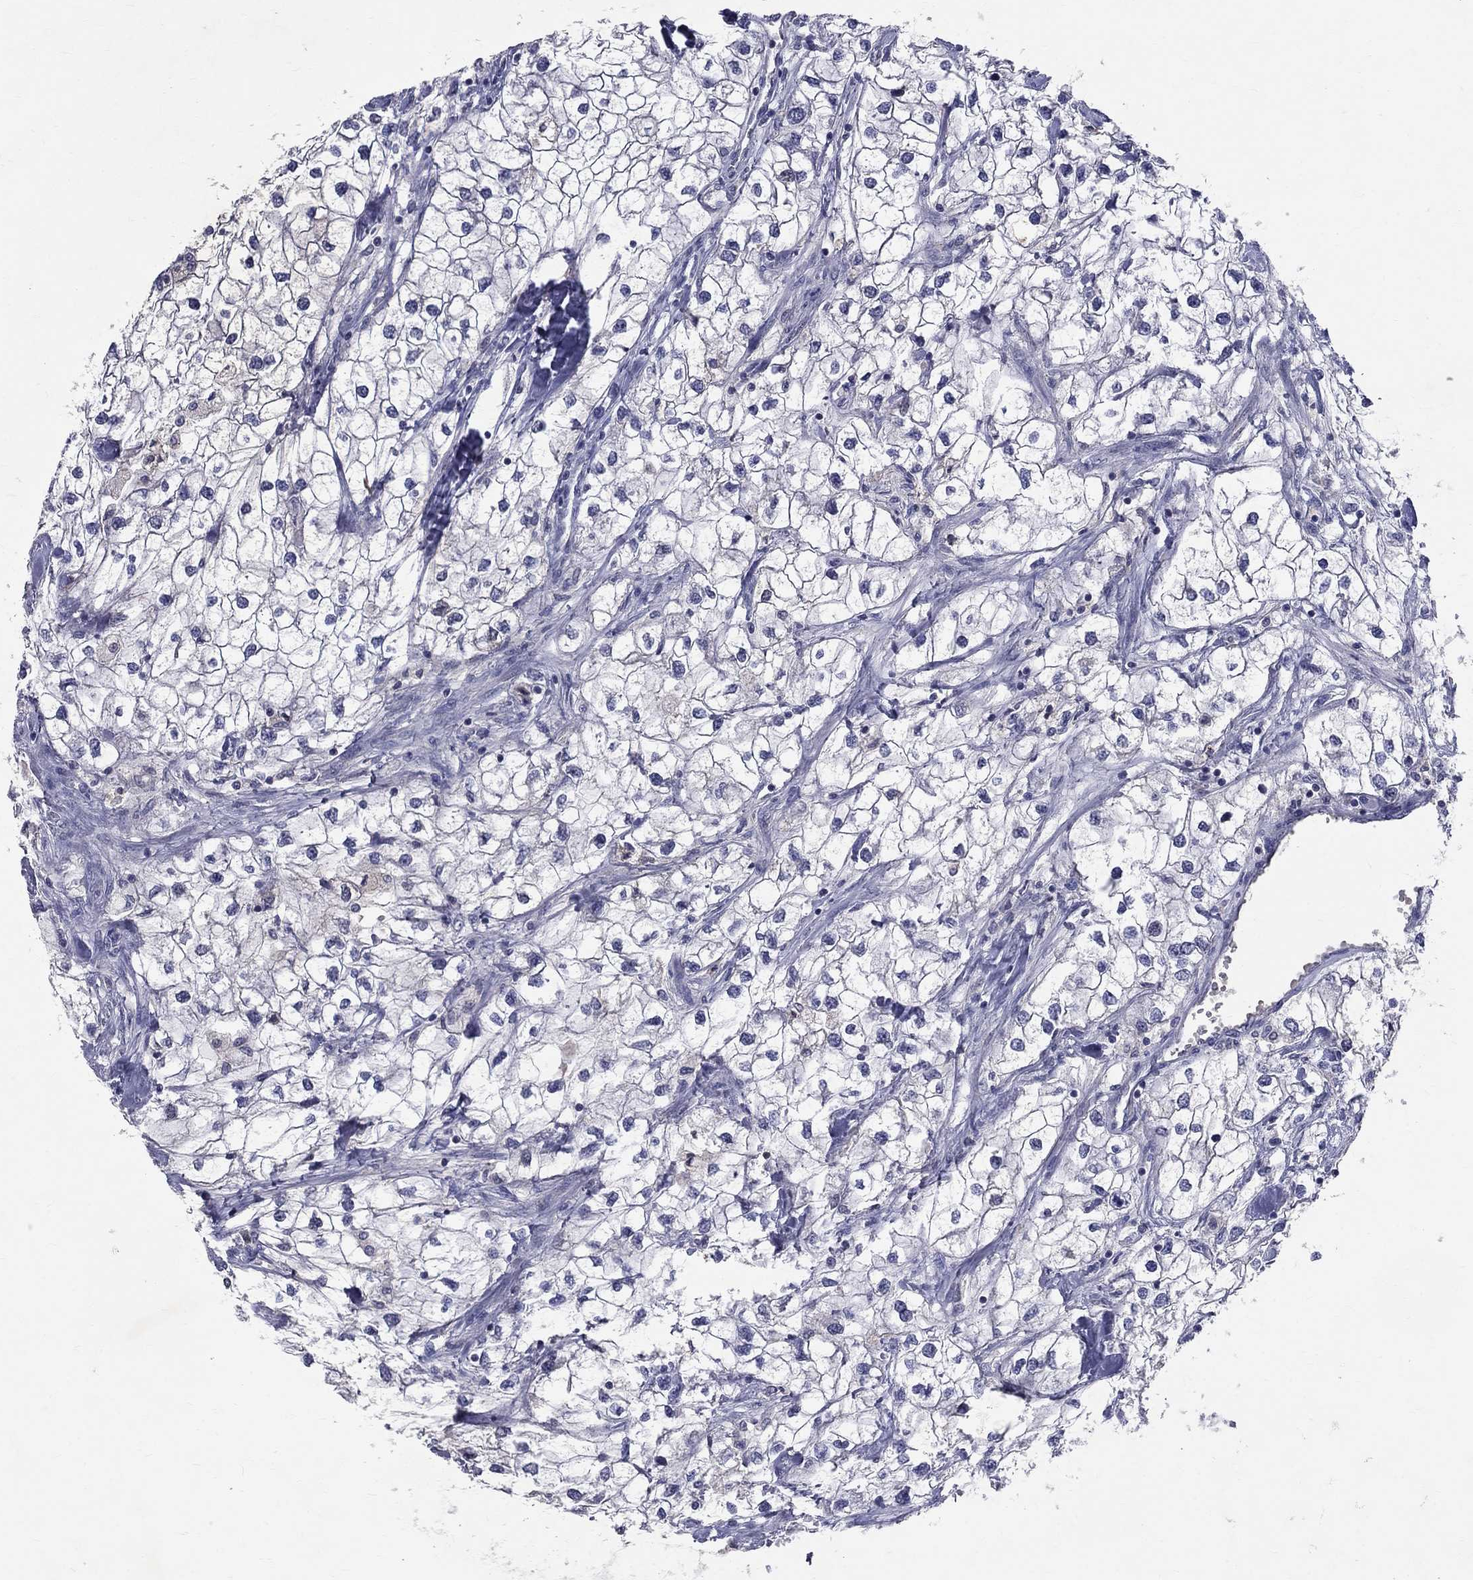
{"staining": {"intensity": "negative", "quantity": "none", "location": "none"}, "tissue": "renal cancer", "cell_type": "Tumor cells", "image_type": "cancer", "snomed": [{"axis": "morphology", "description": "Adenocarcinoma, NOS"}, {"axis": "topography", "description": "Kidney"}], "caption": "This is an immunohistochemistry image of renal cancer (adenocarcinoma). There is no staining in tumor cells.", "gene": "SLC4A10", "patient": {"sex": "male", "age": 59}}